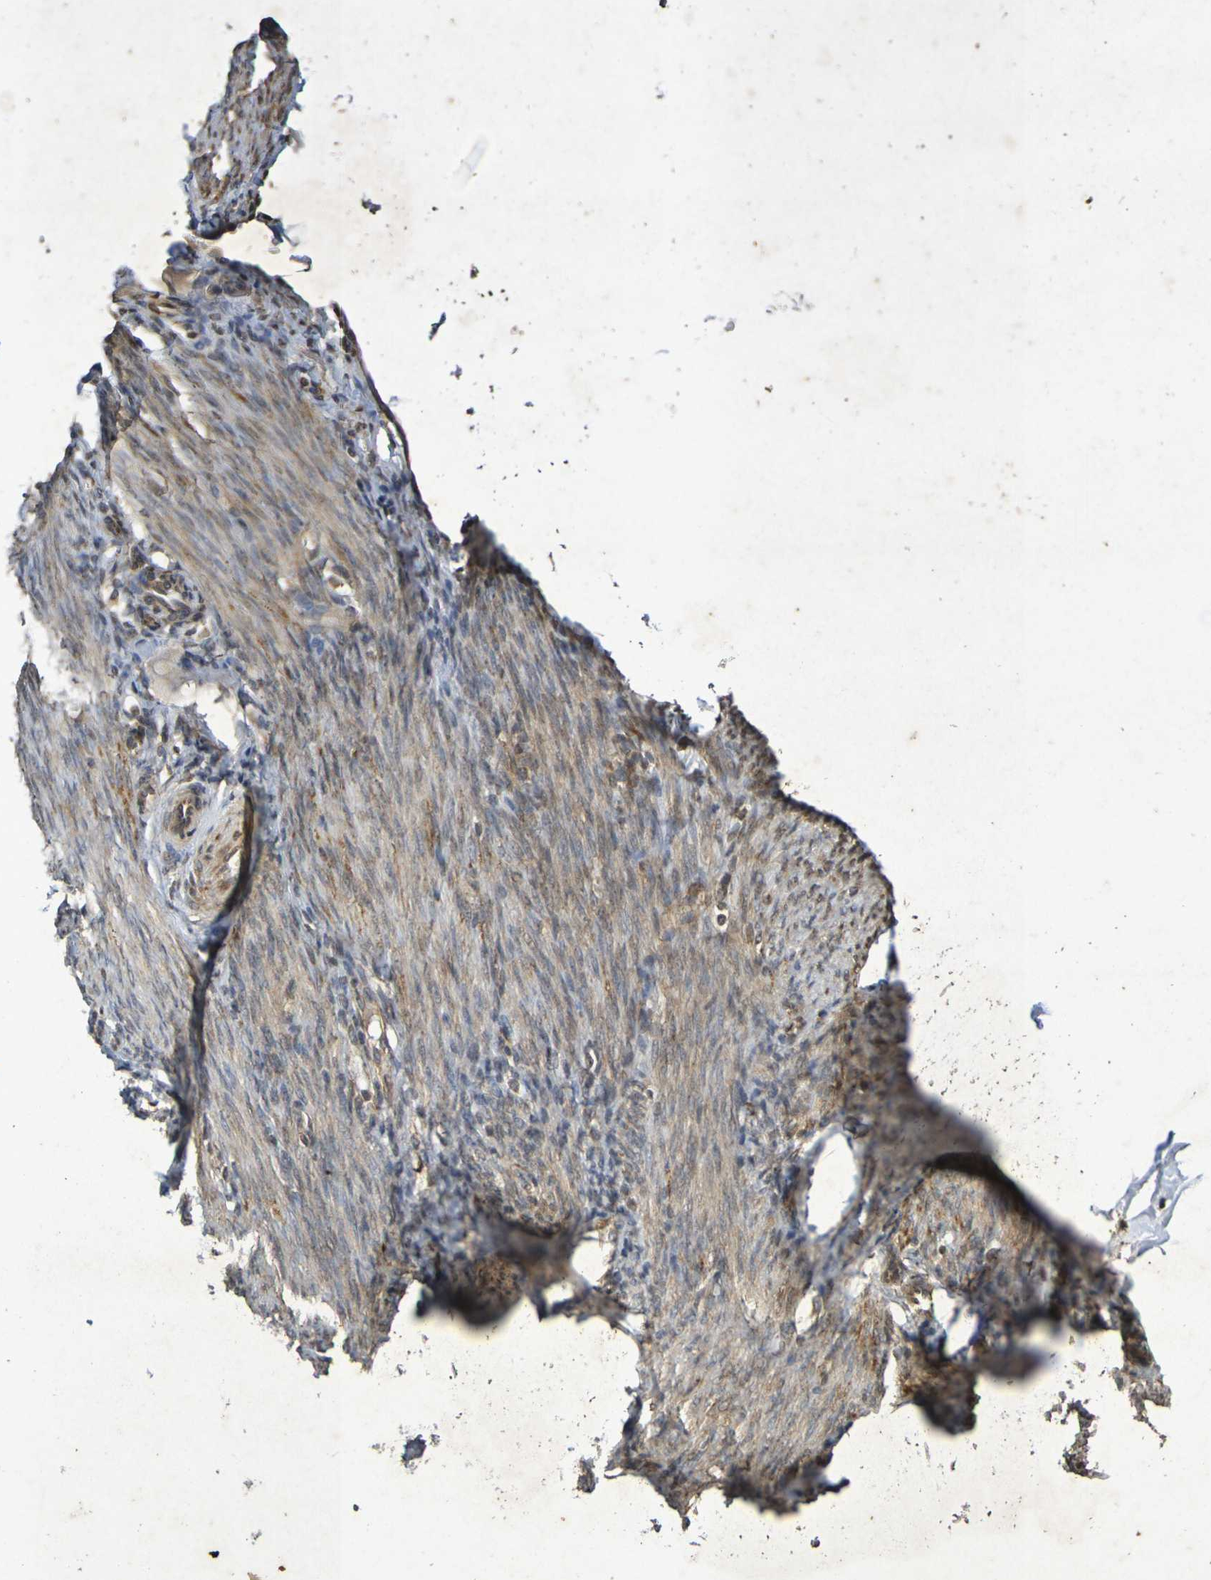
{"staining": {"intensity": "moderate", "quantity": "25%-75%", "location": "nuclear"}, "tissue": "endometrium", "cell_type": "Cells in endometrial stroma", "image_type": "normal", "snomed": [{"axis": "morphology", "description": "Normal tissue, NOS"}, {"axis": "topography", "description": "Endometrium"}], "caption": "Endometrium stained with a brown dye displays moderate nuclear positive staining in approximately 25%-75% of cells in endometrial stroma.", "gene": "GUCY1A2", "patient": {"sex": "female", "age": 61}}